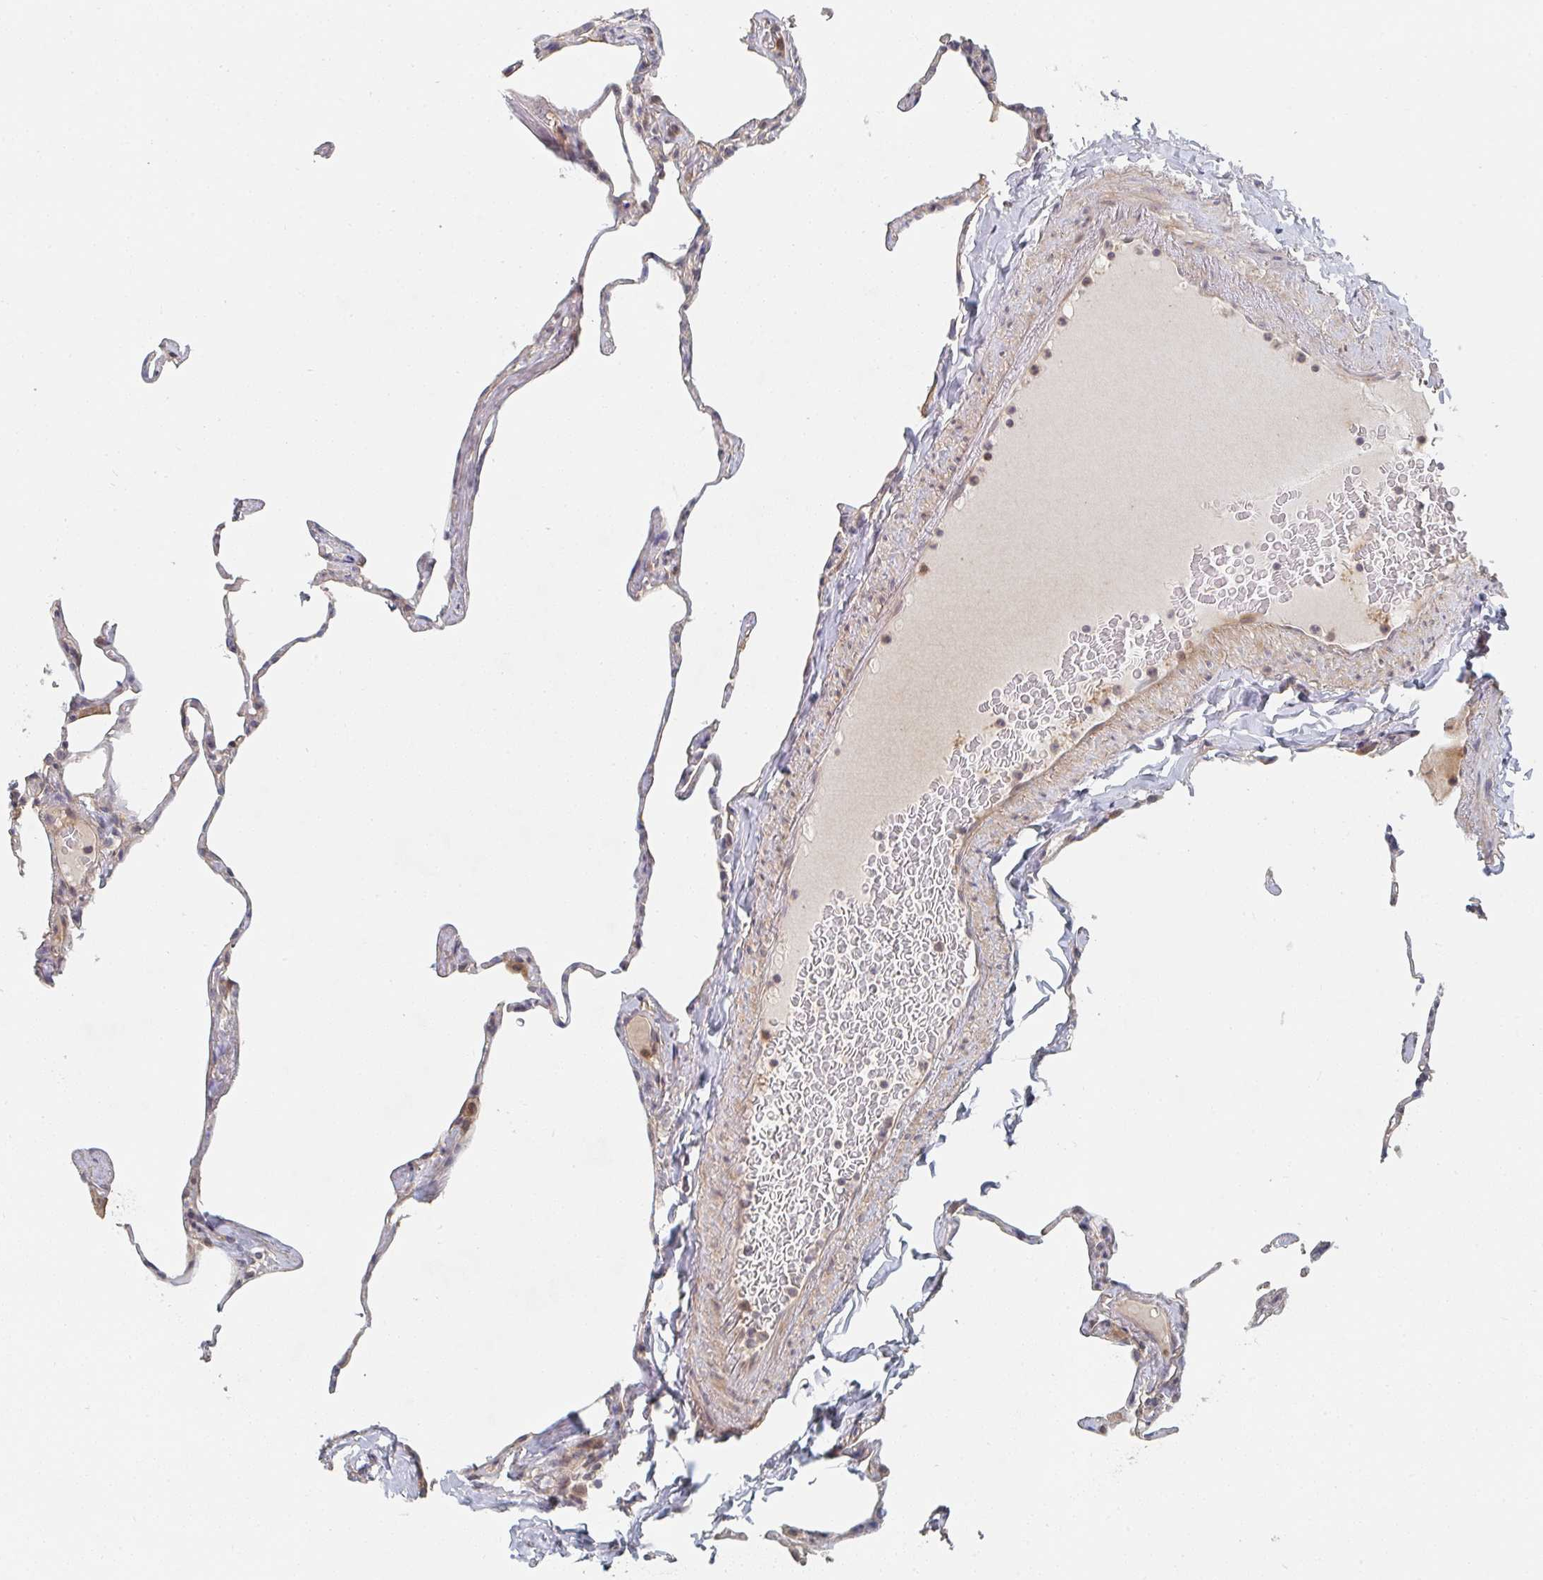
{"staining": {"intensity": "weak", "quantity": "25%-75%", "location": "cytoplasmic/membranous"}, "tissue": "lung", "cell_type": "Alveolar cells", "image_type": "normal", "snomed": [{"axis": "morphology", "description": "Normal tissue, NOS"}, {"axis": "topography", "description": "Lung"}], "caption": "DAB (3,3'-diaminobenzidine) immunohistochemical staining of normal lung exhibits weak cytoplasmic/membranous protein expression in about 25%-75% of alveolar cells. The protein of interest is stained brown, and the nuclei are stained in blue (DAB (3,3'-diaminobenzidine) IHC with brightfield microscopy, high magnification).", "gene": "PTEN", "patient": {"sex": "male", "age": 65}}